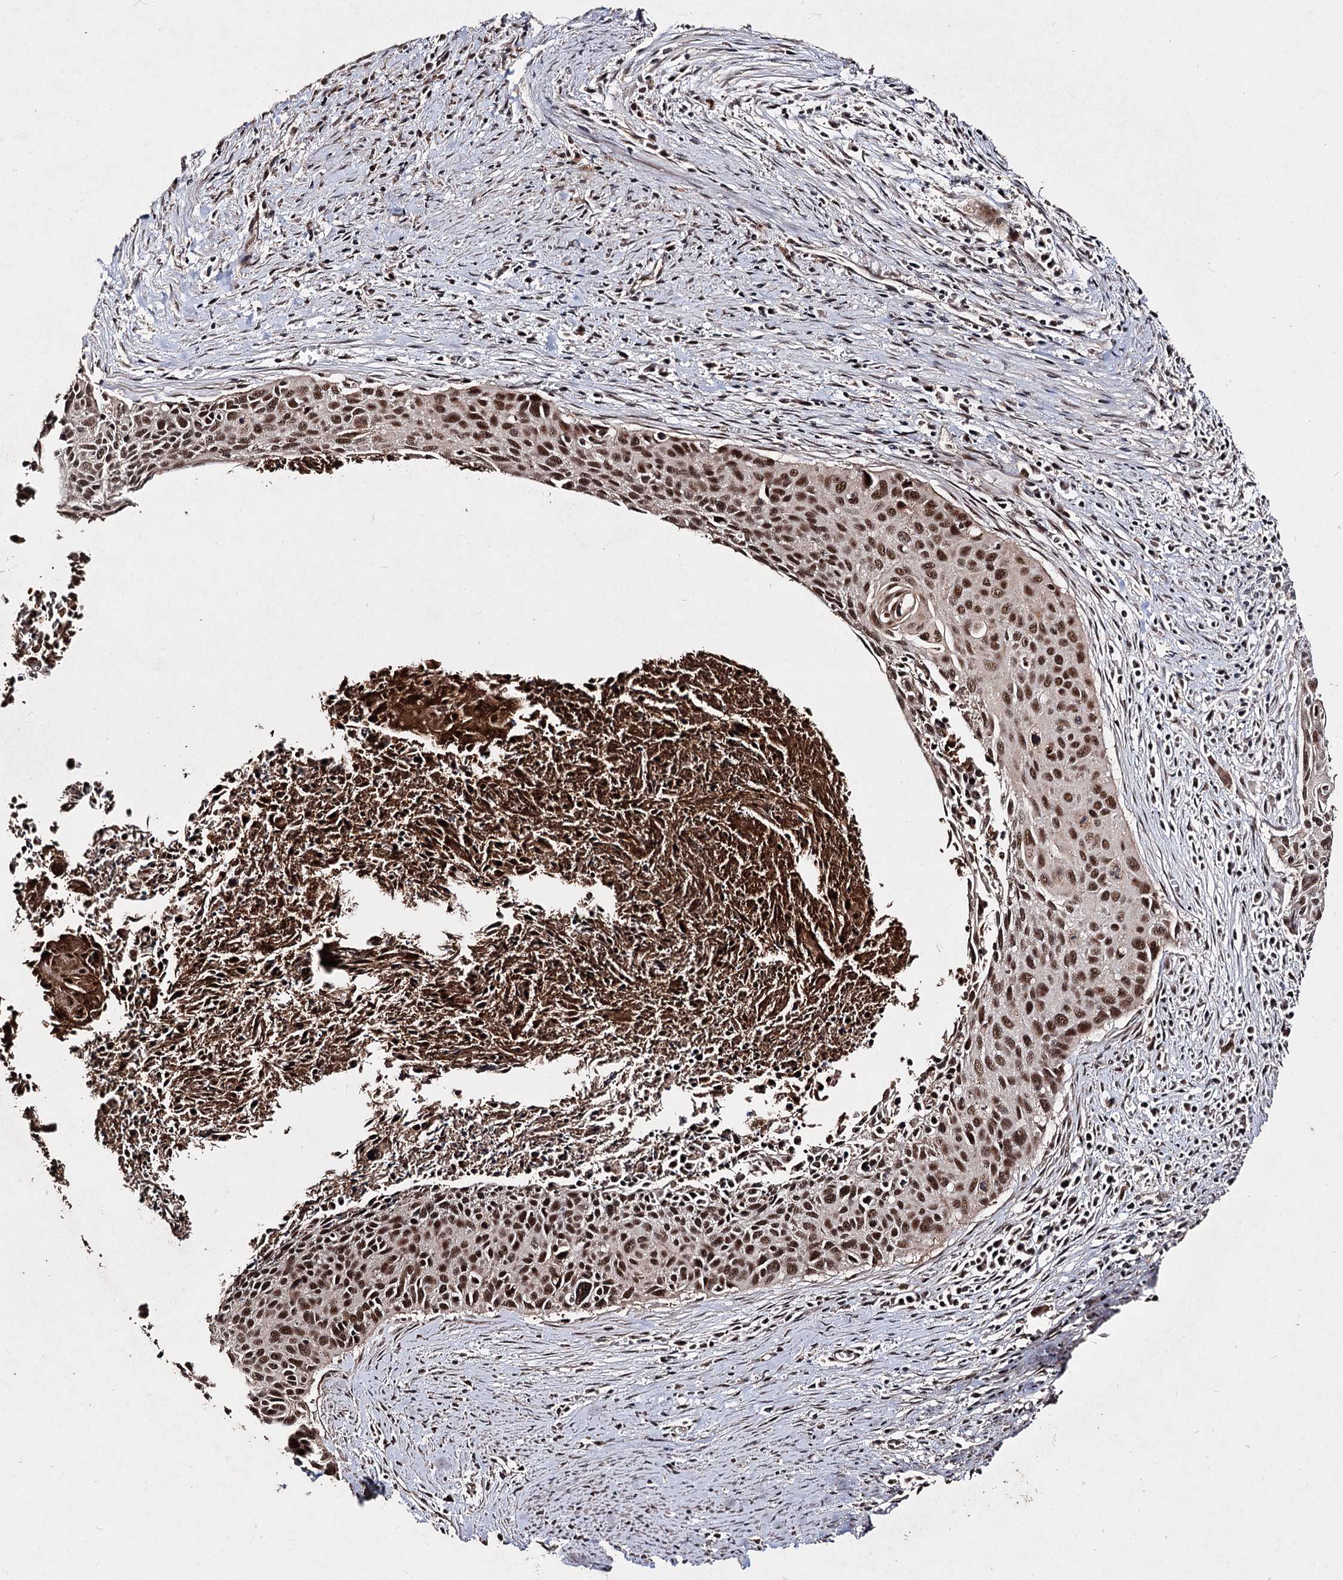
{"staining": {"intensity": "strong", "quantity": ">75%", "location": "nuclear"}, "tissue": "cervical cancer", "cell_type": "Tumor cells", "image_type": "cancer", "snomed": [{"axis": "morphology", "description": "Squamous cell carcinoma, NOS"}, {"axis": "topography", "description": "Cervix"}], "caption": "A brown stain shows strong nuclear positivity of a protein in cervical cancer (squamous cell carcinoma) tumor cells. The staining was performed using DAB (3,3'-diaminobenzidine) to visualize the protein expression in brown, while the nuclei were stained in blue with hematoxylin (Magnification: 20x).", "gene": "U2SURP", "patient": {"sex": "female", "age": 55}}